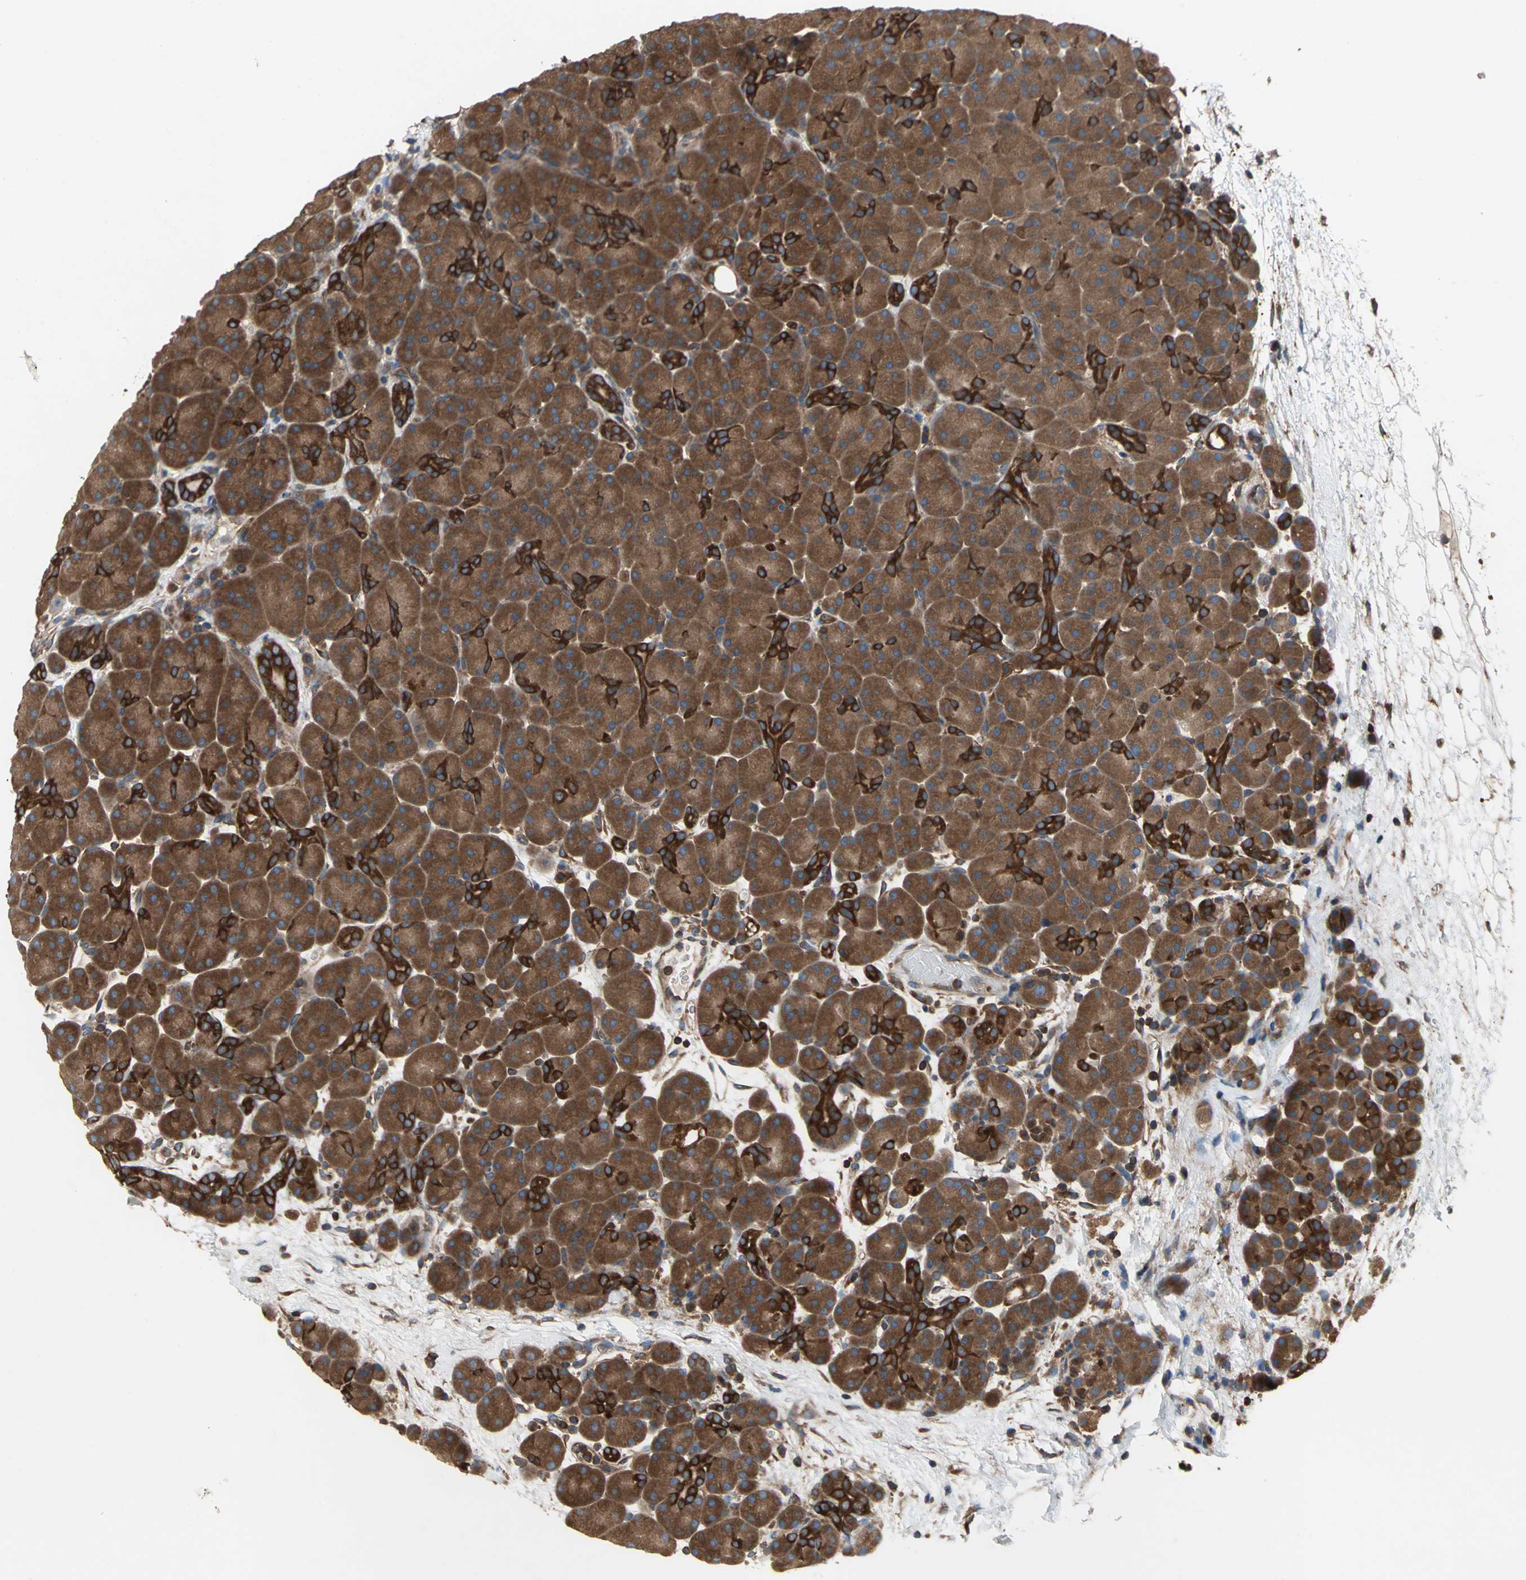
{"staining": {"intensity": "strong", "quantity": ">75%", "location": "cytoplasmic/membranous"}, "tissue": "pancreas", "cell_type": "Exocrine glandular cells", "image_type": "normal", "snomed": [{"axis": "morphology", "description": "Normal tissue, NOS"}, {"axis": "topography", "description": "Pancreas"}], "caption": "Immunohistochemistry staining of unremarkable pancreas, which displays high levels of strong cytoplasmic/membranous expression in approximately >75% of exocrine glandular cells indicating strong cytoplasmic/membranous protein positivity. The staining was performed using DAB (3,3'-diaminobenzidine) (brown) for protein detection and nuclei were counterstained in hematoxylin (blue).", "gene": "CAPN1", "patient": {"sex": "male", "age": 66}}